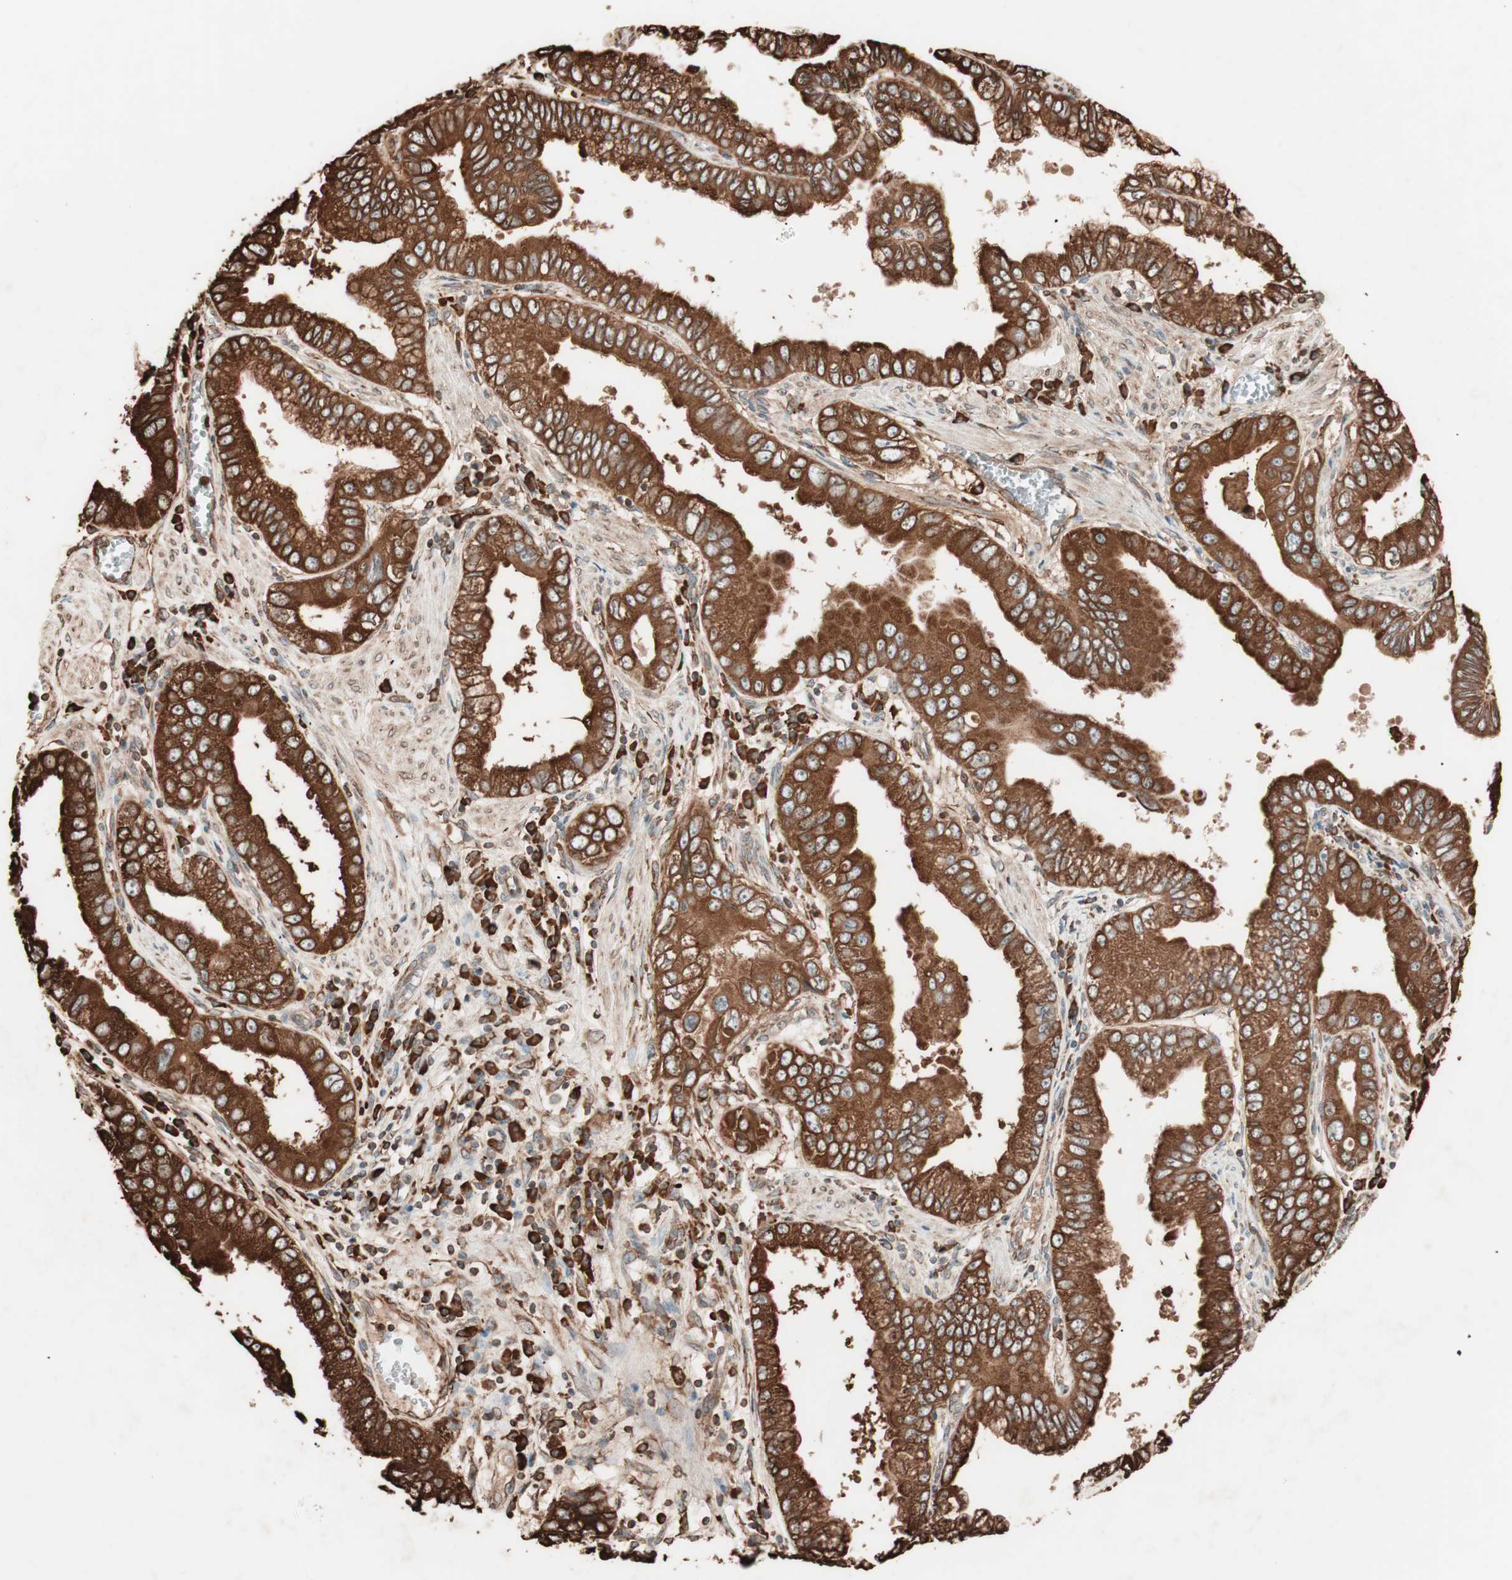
{"staining": {"intensity": "strong", "quantity": ">75%", "location": "cytoplasmic/membranous"}, "tissue": "pancreatic cancer", "cell_type": "Tumor cells", "image_type": "cancer", "snomed": [{"axis": "morphology", "description": "Normal tissue, NOS"}, {"axis": "topography", "description": "Lymph node"}], "caption": "High-magnification brightfield microscopy of pancreatic cancer stained with DAB (3,3'-diaminobenzidine) (brown) and counterstained with hematoxylin (blue). tumor cells exhibit strong cytoplasmic/membranous positivity is appreciated in approximately>75% of cells. The protein of interest is shown in brown color, while the nuclei are stained blue.", "gene": "VEGFA", "patient": {"sex": "male", "age": 50}}